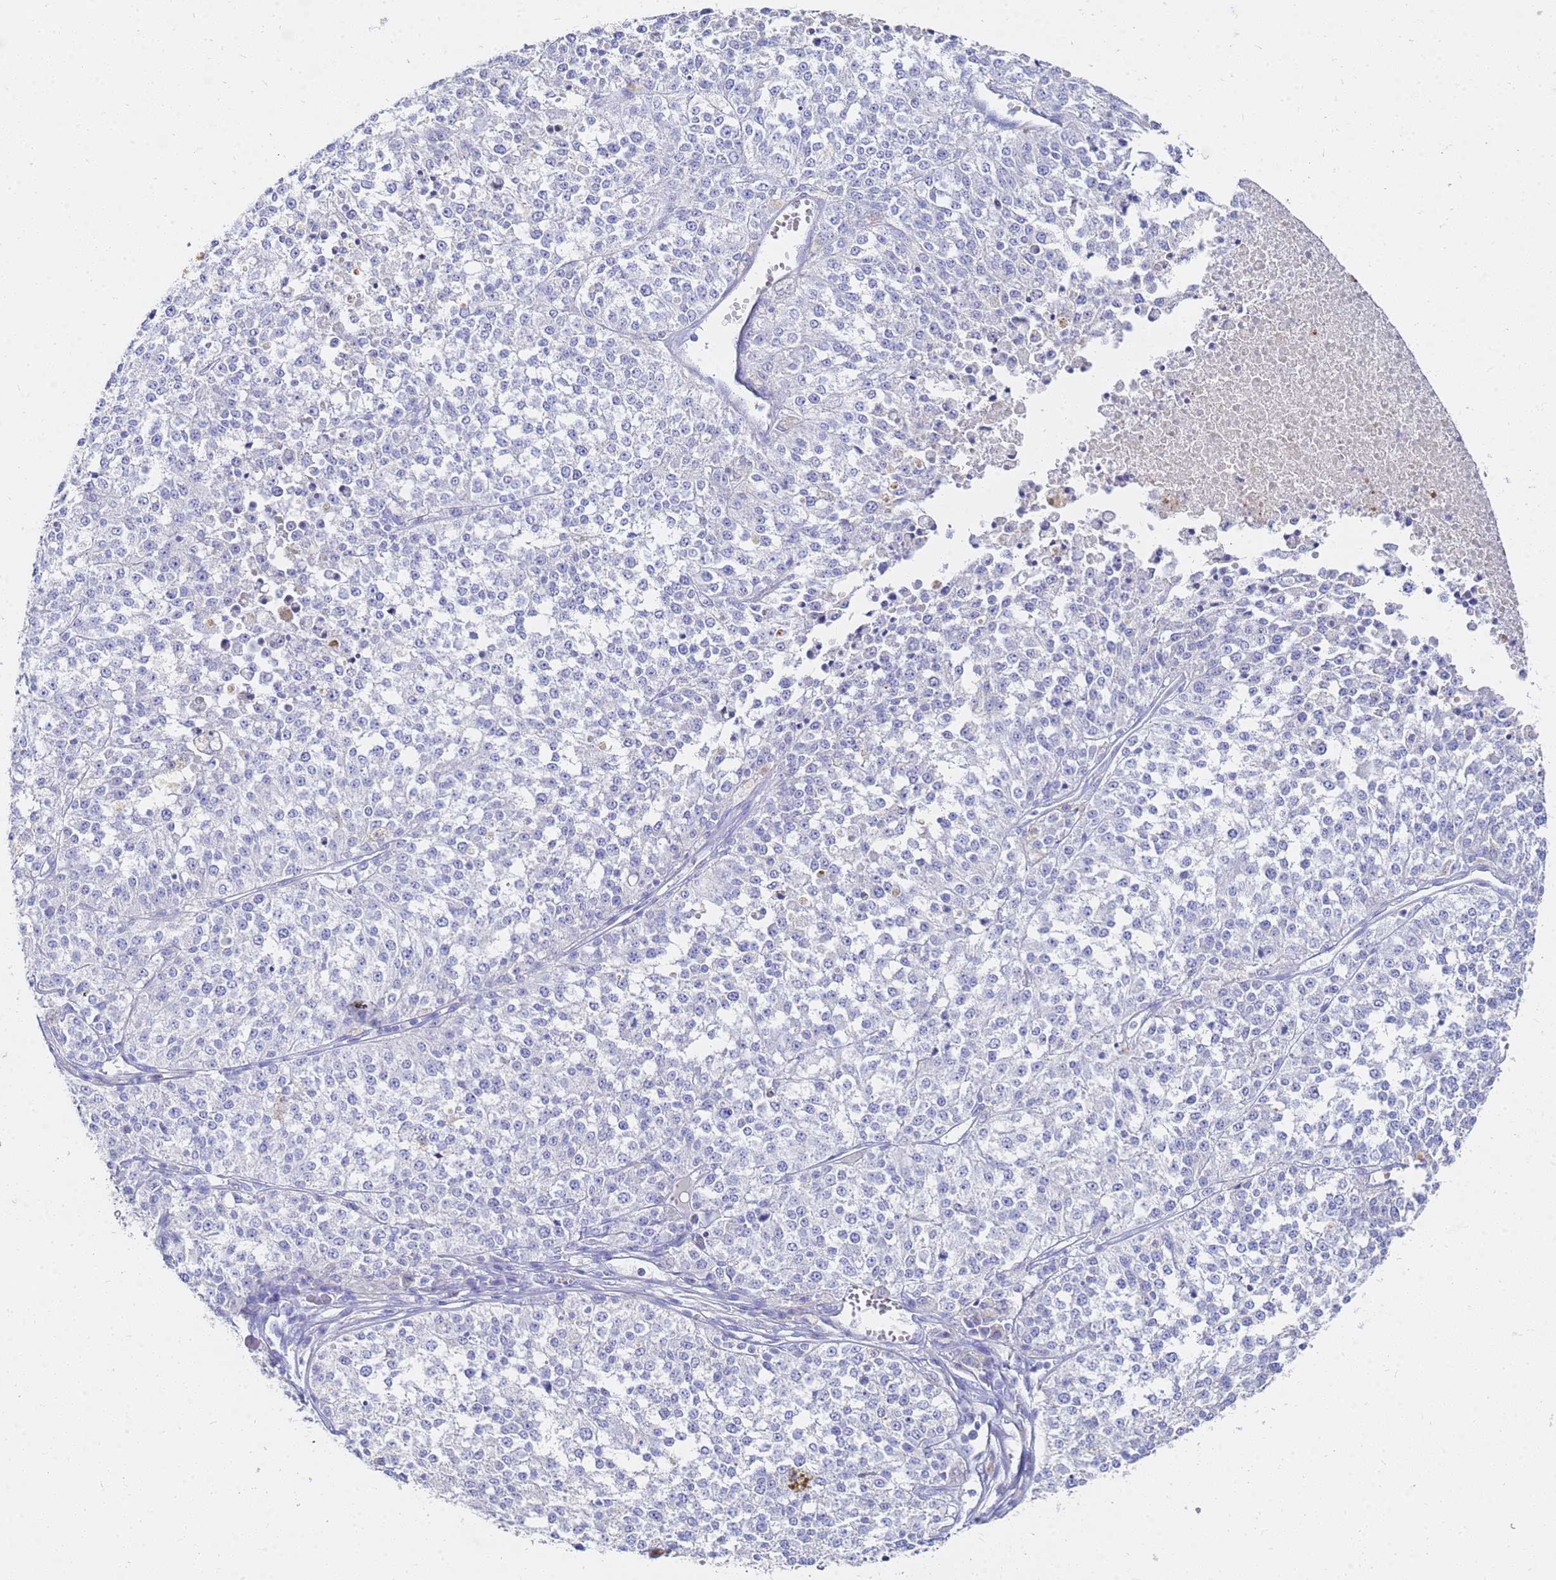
{"staining": {"intensity": "negative", "quantity": "none", "location": "none"}, "tissue": "melanoma", "cell_type": "Tumor cells", "image_type": "cancer", "snomed": [{"axis": "morphology", "description": "Malignant melanoma, NOS"}, {"axis": "topography", "description": "Skin"}], "caption": "Tumor cells are negative for protein expression in human malignant melanoma.", "gene": "C2orf72", "patient": {"sex": "female", "age": 64}}